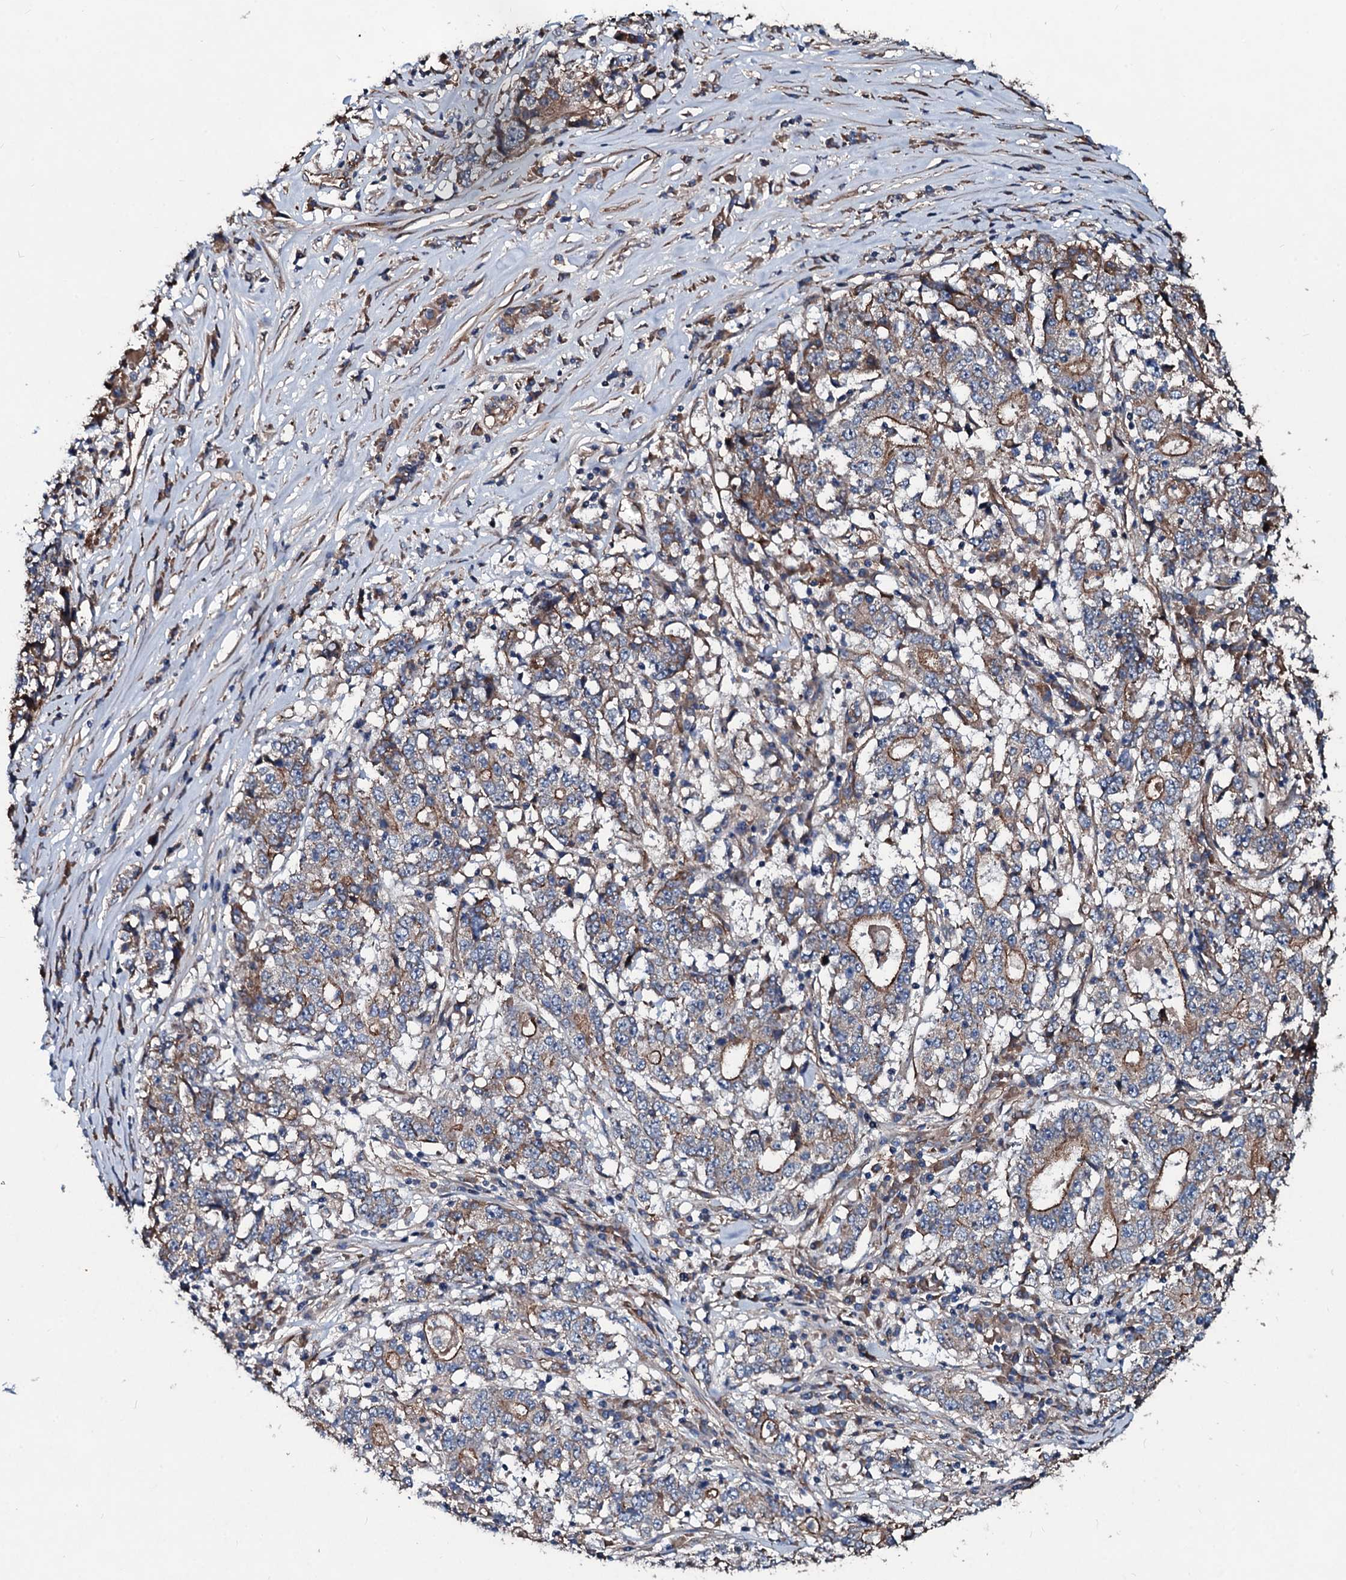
{"staining": {"intensity": "moderate", "quantity": "25%-75%", "location": "cytoplasmic/membranous"}, "tissue": "stomach cancer", "cell_type": "Tumor cells", "image_type": "cancer", "snomed": [{"axis": "morphology", "description": "Adenocarcinoma, NOS"}, {"axis": "topography", "description": "Stomach"}], "caption": "High-magnification brightfield microscopy of stomach adenocarcinoma stained with DAB (brown) and counterstained with hematoxylin (blue). tumor cells exhibit moderate cytoplasmic/membranous expression is identified in approximately25%-75% of cells. Using DAB (brown) and hematoxylin (blue) stains, captured at high magnification using brightfield microscopy.", "gene": "DMAC2", "patient": {"sex": "male", "age": 59}}